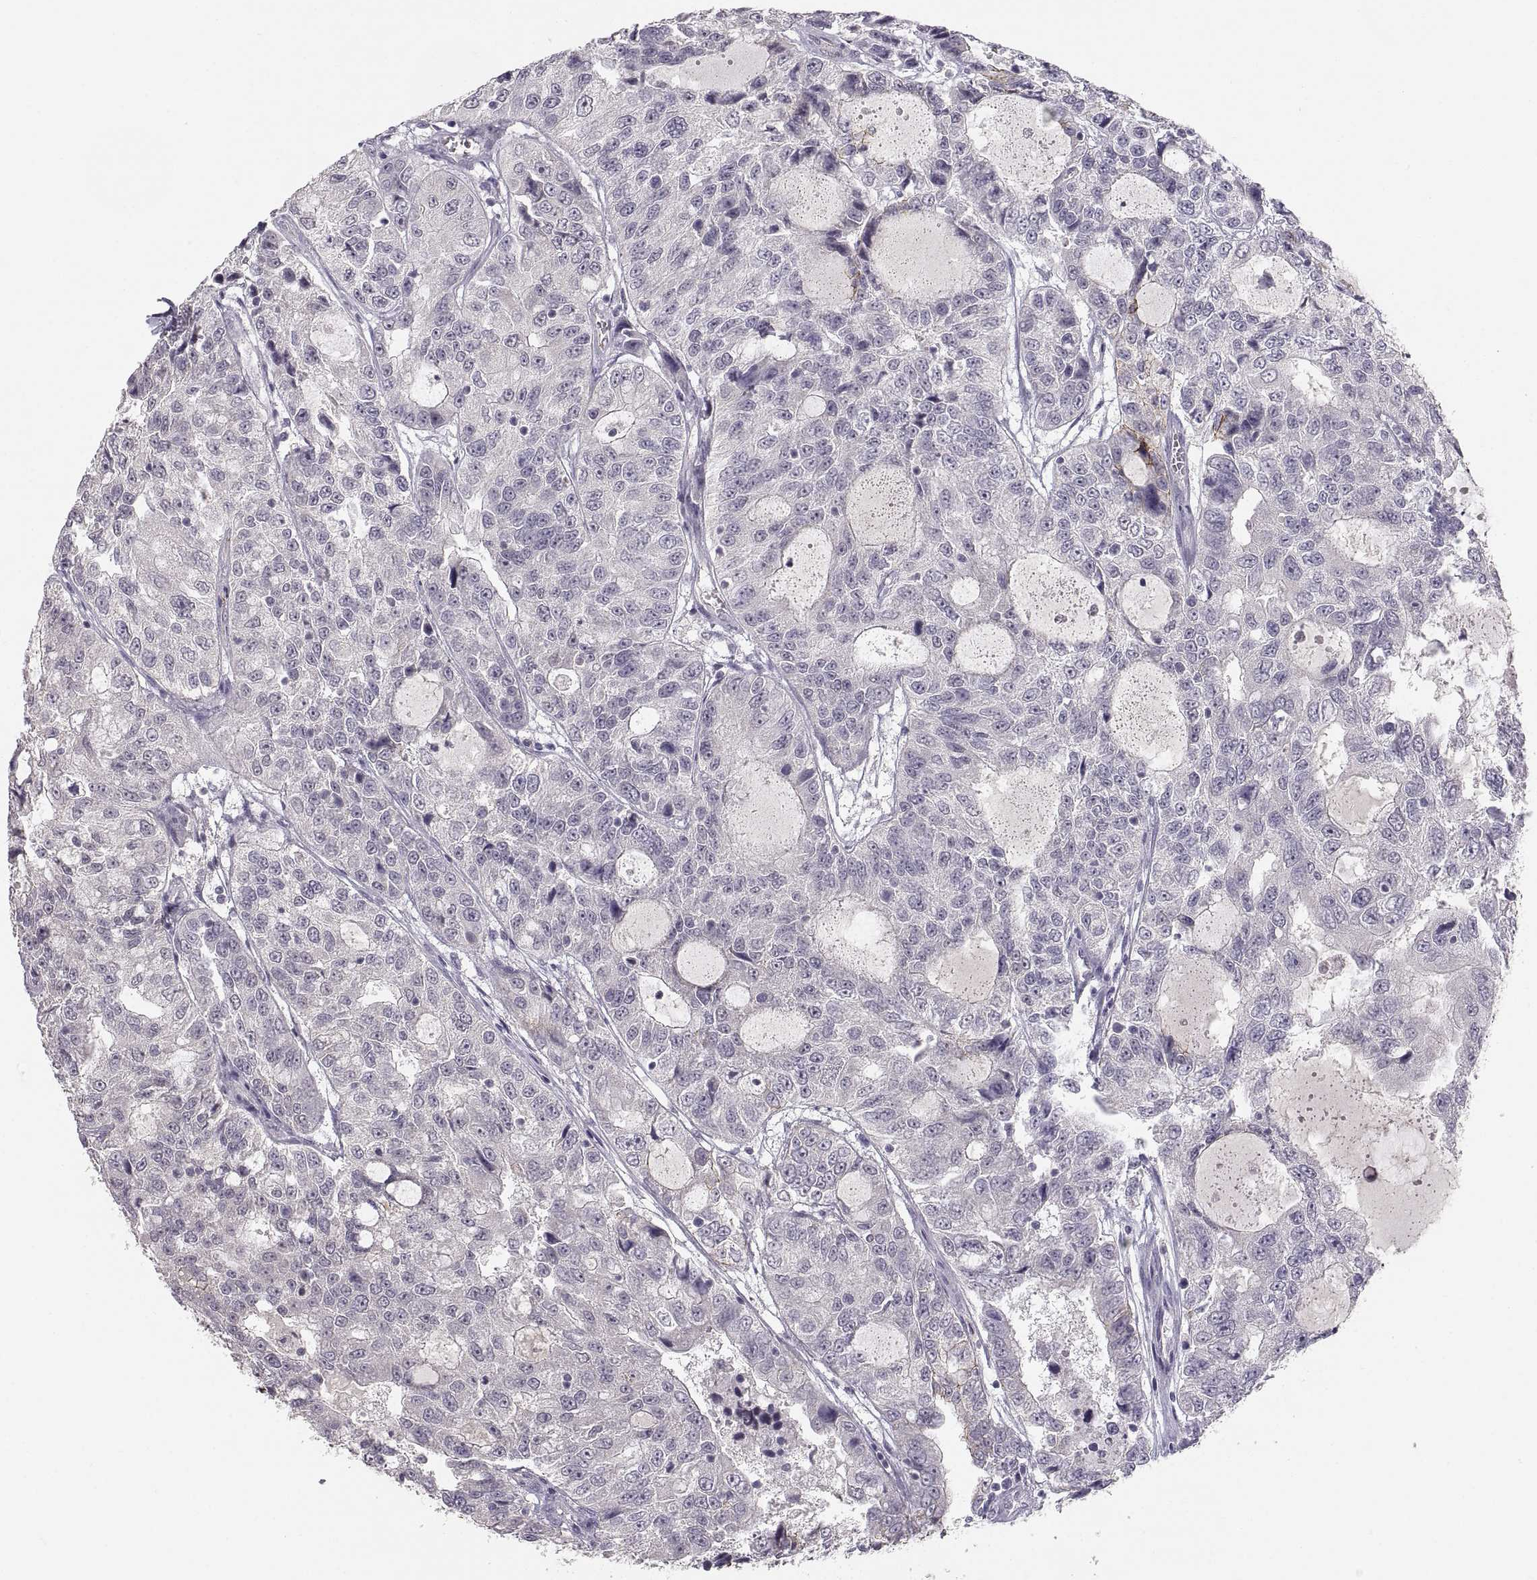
{"staining": {"intensity": "moderate", "quantity": "<25%", "location": "cytoplasmic/membranous"}, "tissue": "urothelial cancer", "cell_type": "Tumor cells", "image_type": "cancer", "snomed": [{"axis": "morphology", "description": "Urothelial carcinoma, NOS"}, {"axis": "morphology", "description": "Urothelial carcinoma, High grade"}, {"axis": "topography", "description": "Urinary bladder"}], "caption": "Tumor cells show low levels of moderate cytoplasmic/membranous expression in about <25% of cells in transitional cell carcinoma.", "gene": "CDH2", "patient": {"sex": "female", "age": 73}}